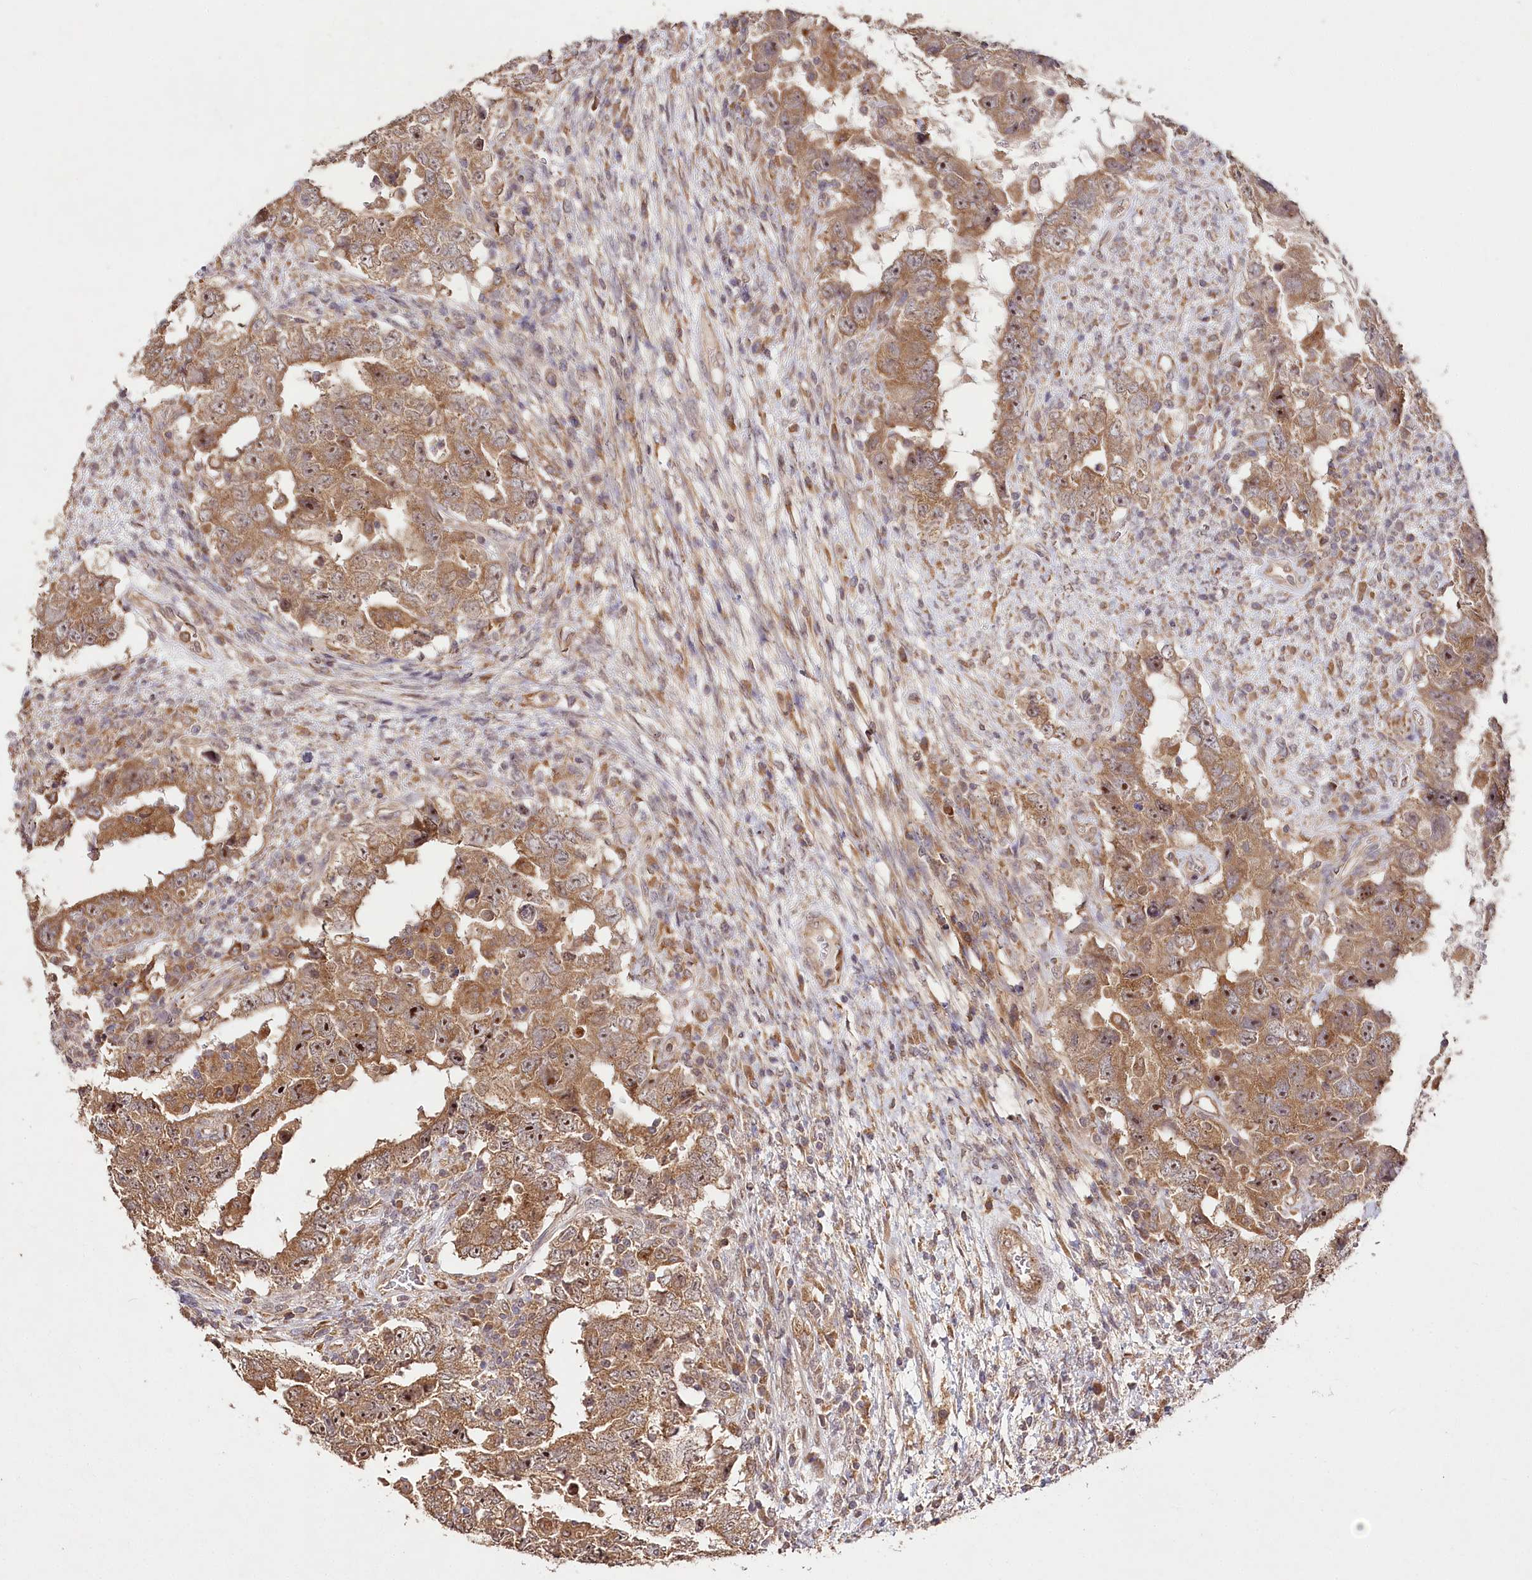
{"staining": {"intensity": "moderate", "quantity": ">75%", "location": "cytoplasmic/membranous,nuclear"}, "tissue": "testis cancer", "cell_type": "Tumor cells", "image_type": "cancer", "snomed": [{"axis": "morphology", "description": "Carcinoma, Embryonal, NOS"}, {"axis": "topography", "description": "Testis"}], "caption": "IHC (DAB) staining of human testis cancer demonstrates moderate cytoplasmic/membranous and nuclear protein staining in about >75% of tumor cells.", "gene": "DMXL1", "patient": {"sex": "male", "age": 26}}